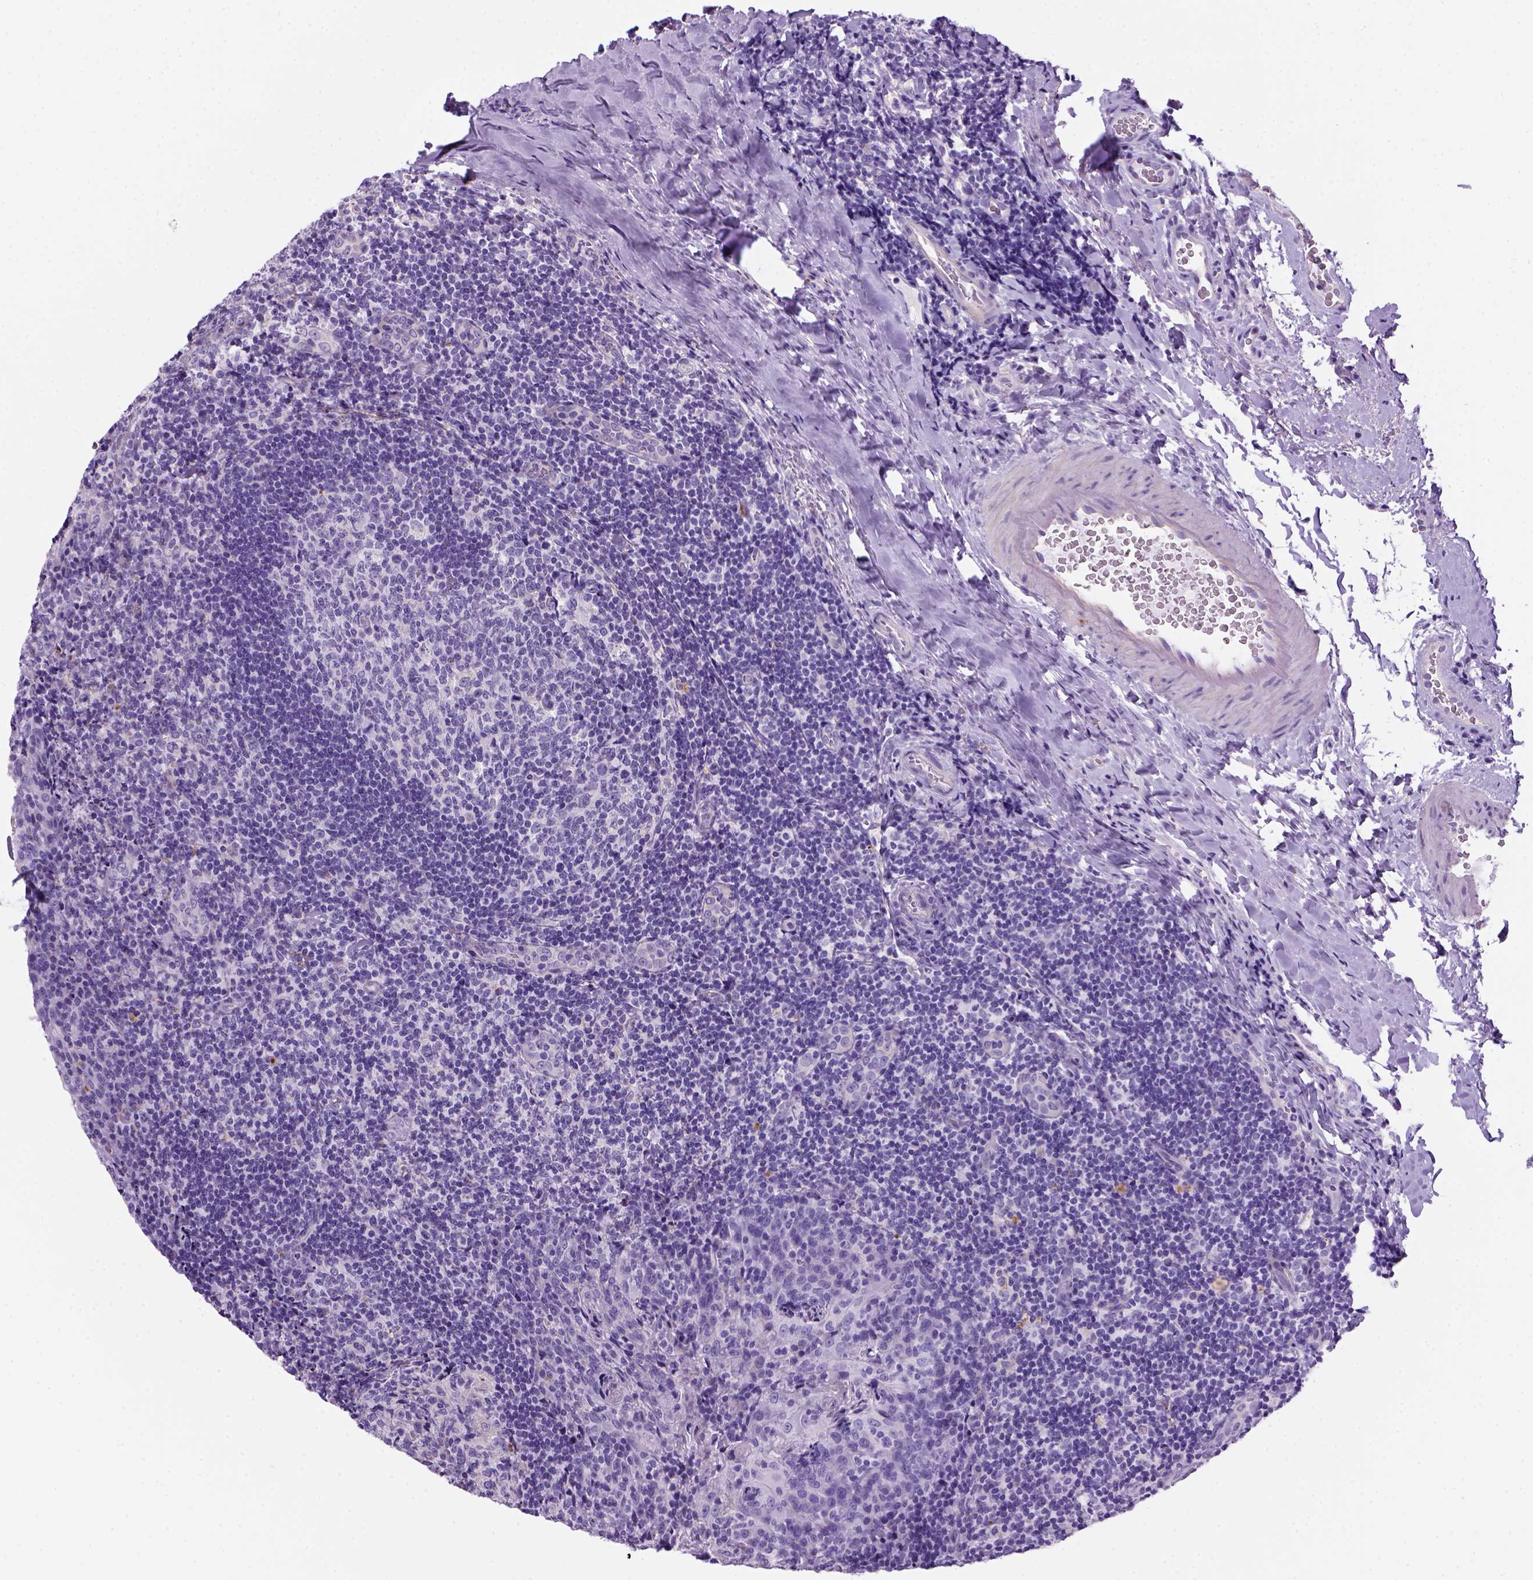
{"staining": {"intensity": "negative", "quantity": "none", "location": "none"}, "tissue": "tonsil", "cell_type": "Germinal center cells", "image_type": "normal", "snomed": [{"axis": "morphology", "description": "Normal tissue, NOS"}, {"axis": "topography", "description": "Tonsil"}], "caption": "DAB (3,3'-diaminobenzidine) immunohistochemical staining of benign tonsil exhibits no significant positivity in germinal center cells. The staining was performed using DAB (3,3'-diaminobenzidine) to visualize the protein expression in brown, while the nuclei were stained in blue with hematoxylin (Magnification: 20x).", "gene": "ARHGEF33", "patient": {"sex": "male", "age": 17}}